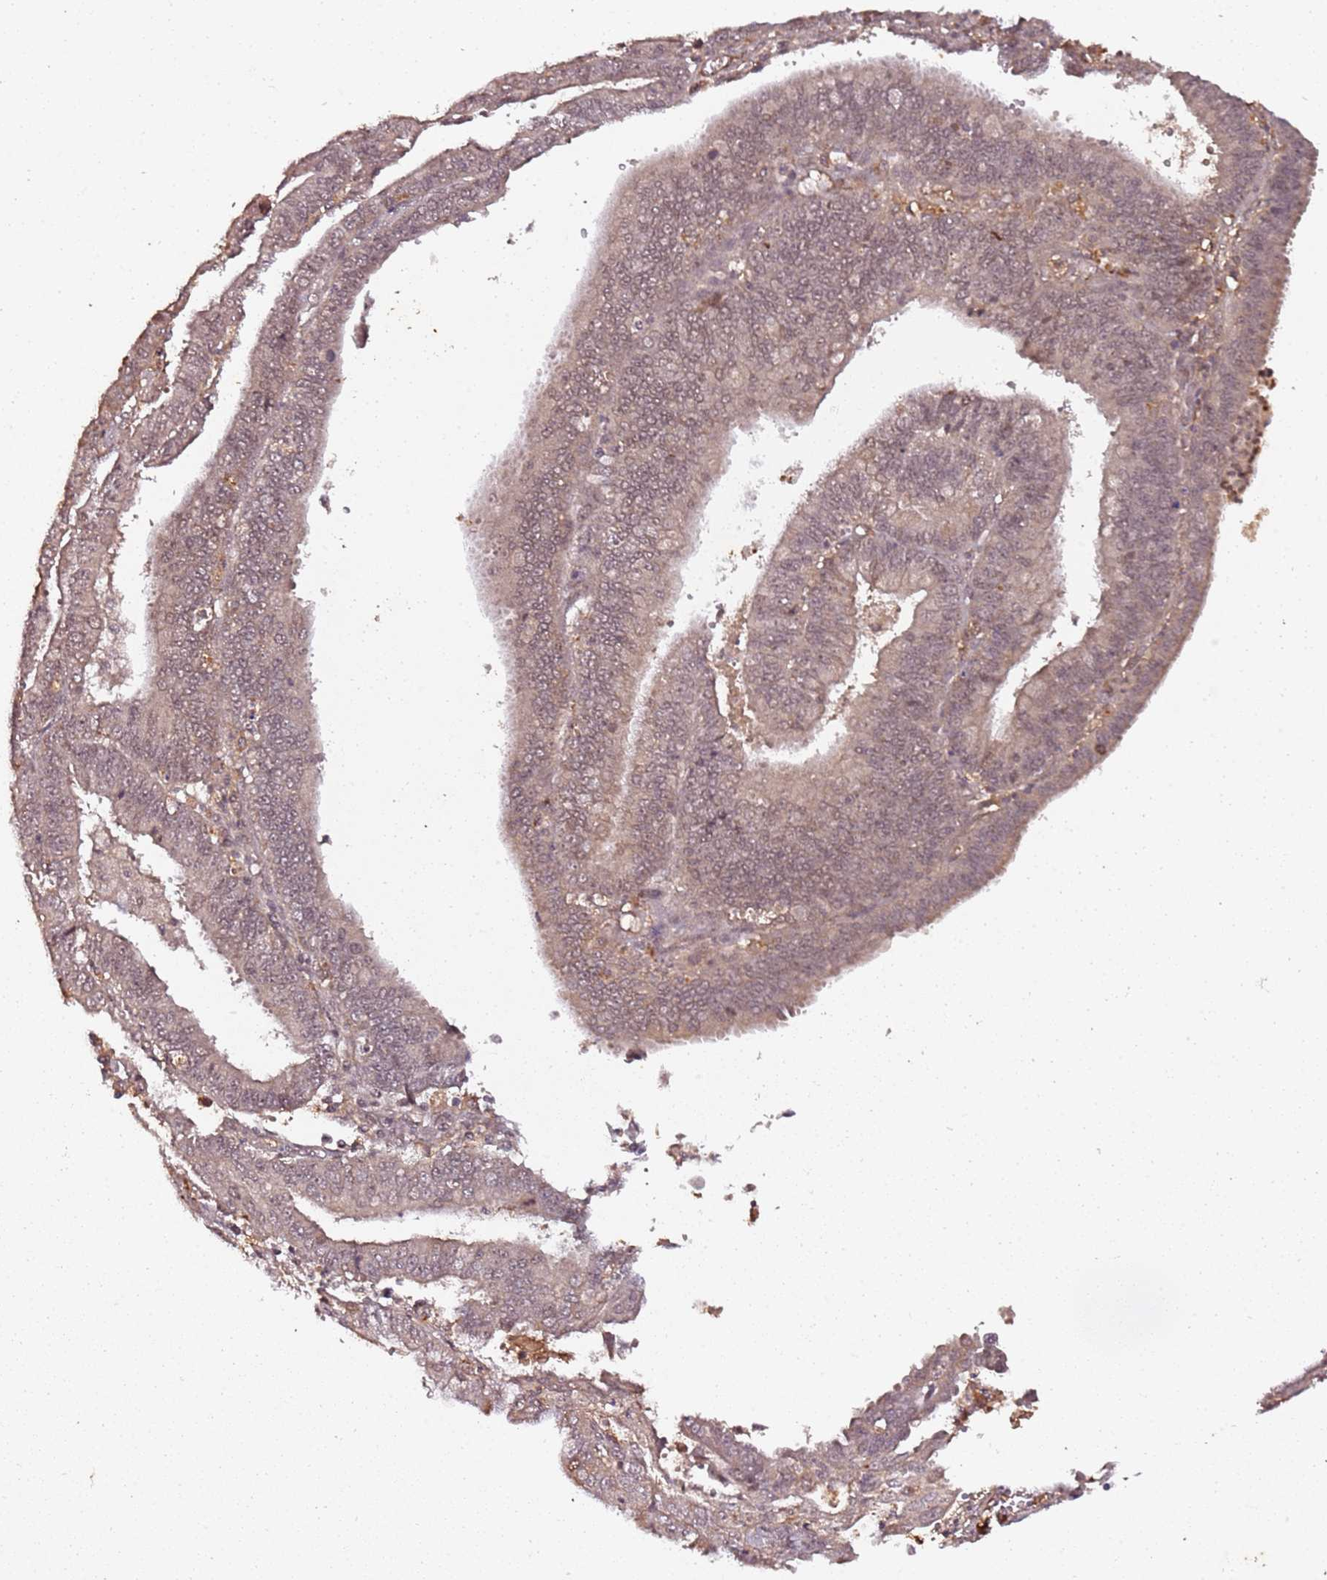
{"staining": {"intensity": "weak", "quantity": "25%-75%", "location": "nuclear"}, "tissue": "endometrial cancer", "cell_type": "Tumor cells", "image_type": "cancer", "snomed": [{"axis": "morphology", "description": "Adenocarcinoma, NOS"}, {"axis": "topography", "description": "Endometrium"}], "caption": "Brown immunohistochemical staining in human endometrial adenocarcinoma demonstrates weak nuclear expression in about 25%-75% of tumor cells.", "gene": "COL1A2", "patient": {"sex": "female", "age": 73}}